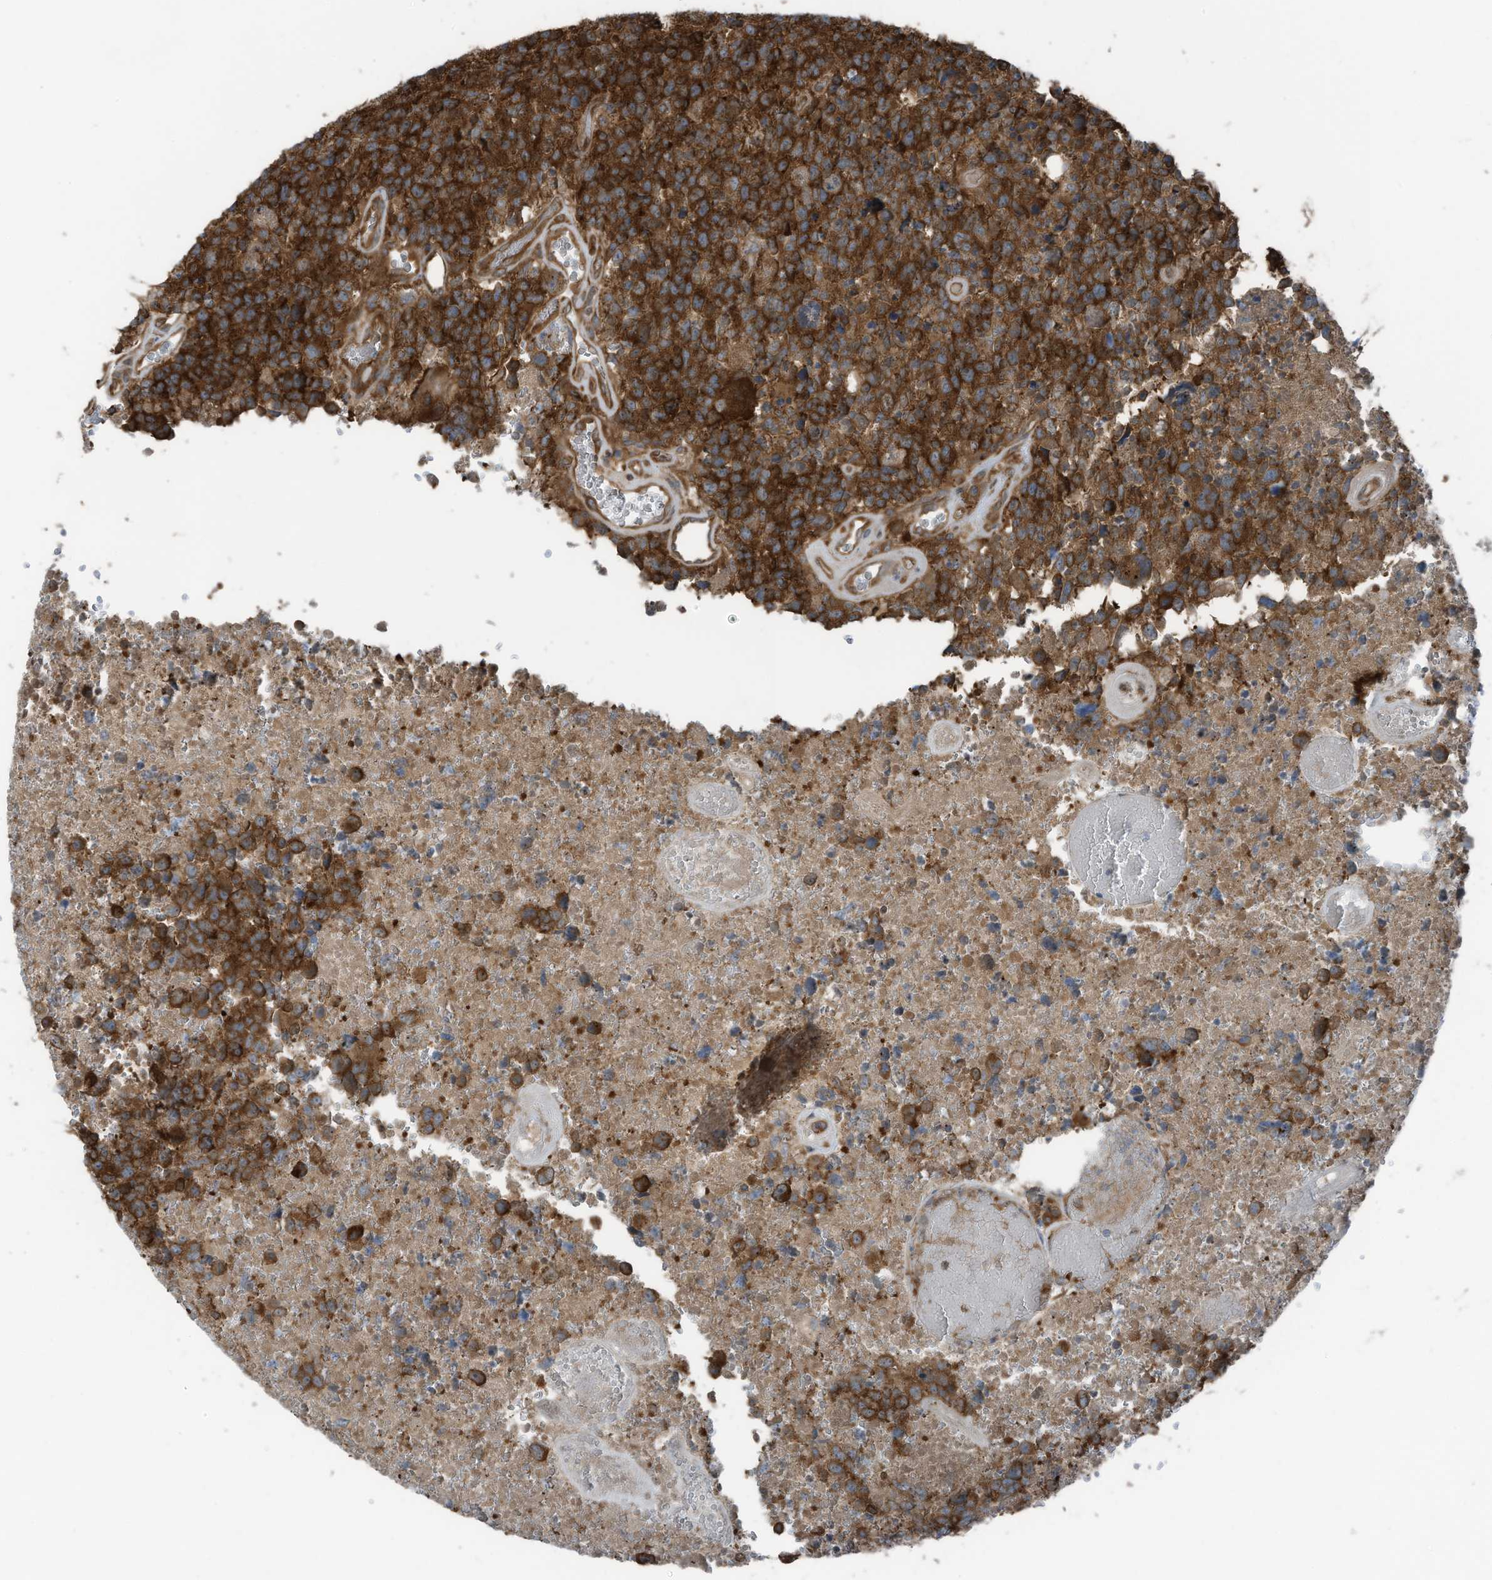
{"staining": {"intensity": "strong", "quantity": ">75%", "location": "cytoplasmic/membranous"}, "tissue": "glioma", "cell_type": "Tumor cells", "image_type": "cancer", "snomed": [{"axis": "morphology", "description": "Glioma, malignant, High grade"}, {"axis": "topography", "description": "Brain"}], "caption": "The photomicrograph reveals immunohistochemical staining of glioma. There is strong cytoplasmic/membranous expression is appreciated in about >75% of tumor cells. (Brightfield microscopy of DAB IHC at high magnification).", "gene": "TXNDC9", "patient": {"sex": "male", "age": 69}}